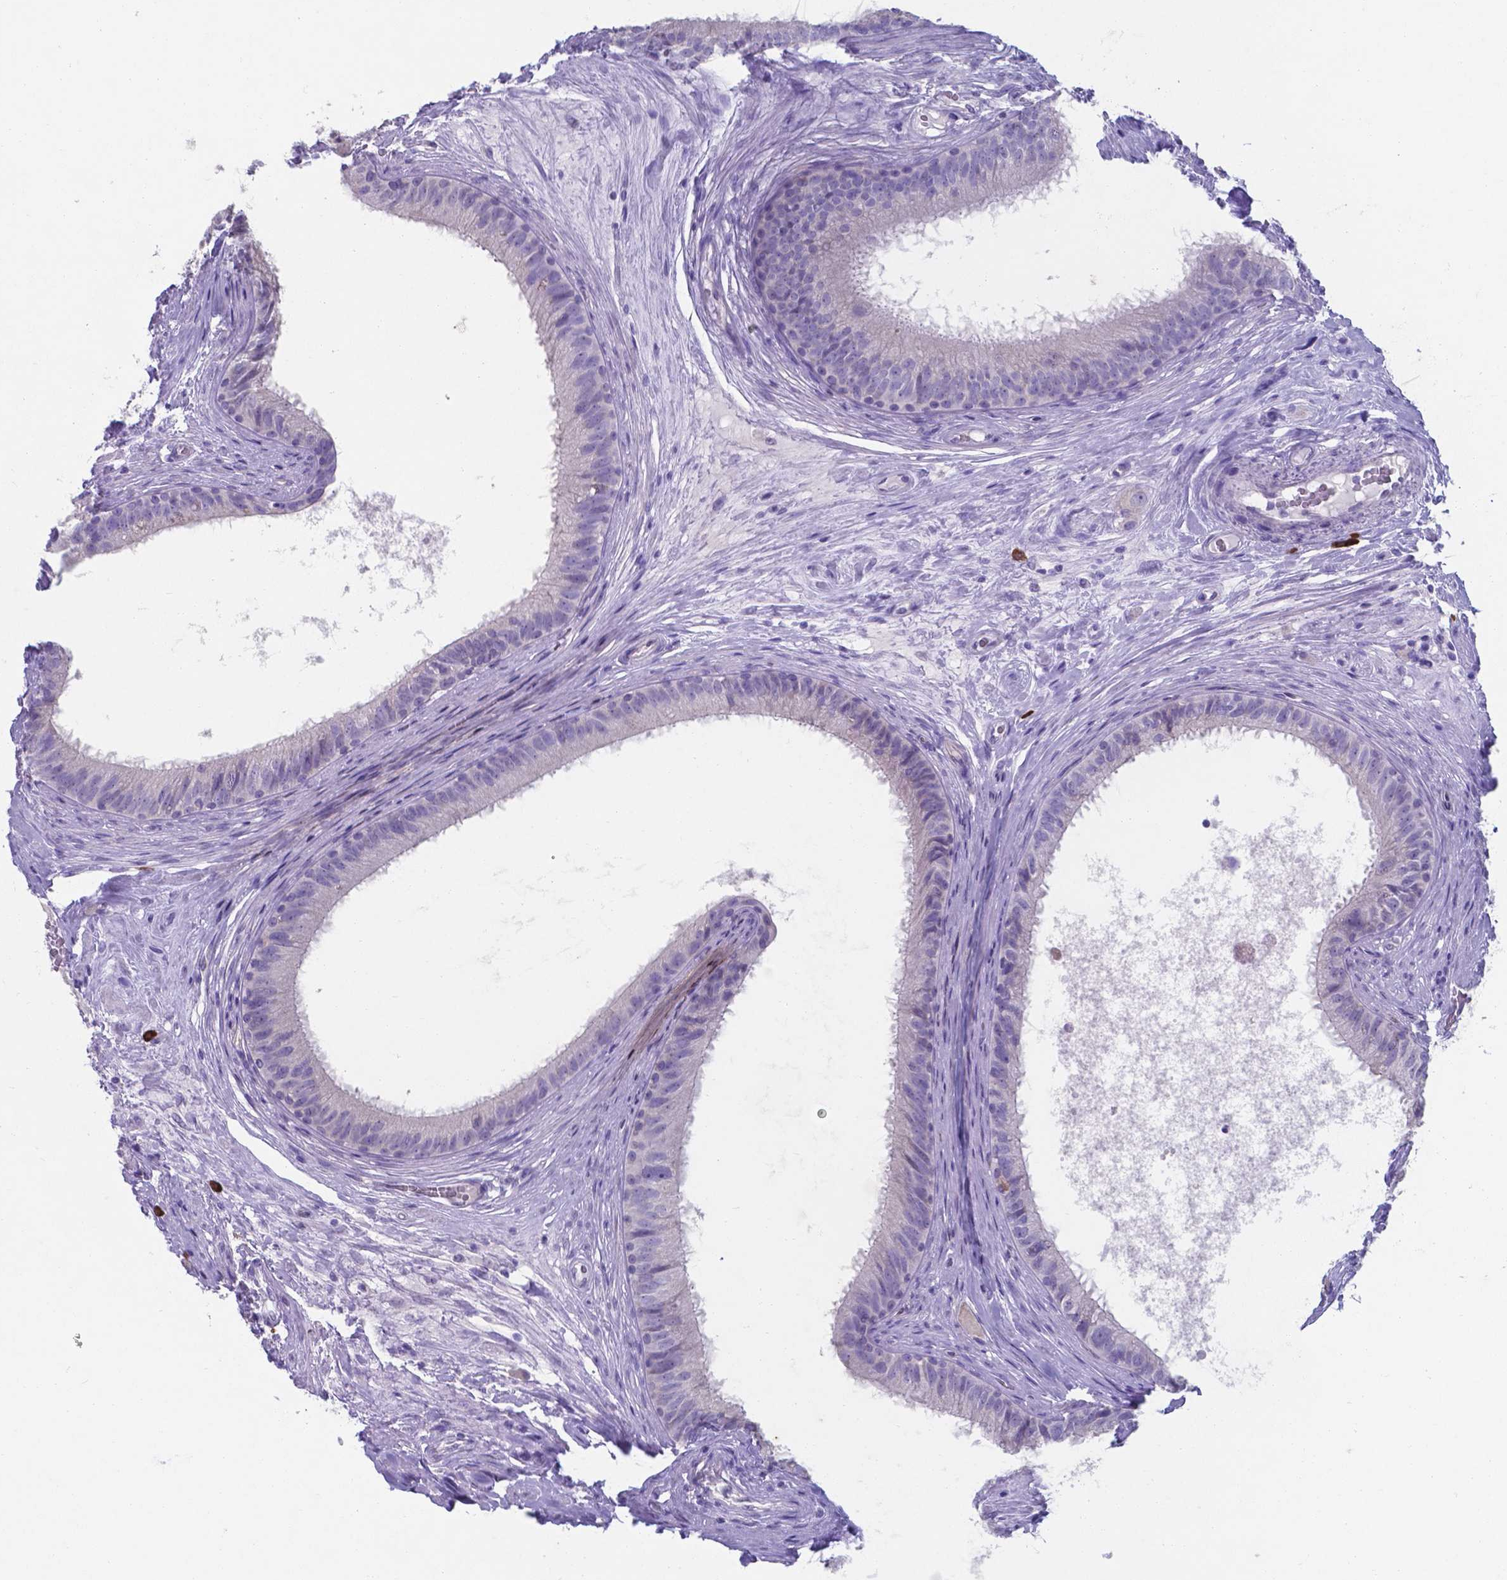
{"staining": {"intensity": "negative", "quantity": "none", "location": "none"}, "tissue": "epididymis", "cell_type": "Glandular cells", "image_type": "normal", "snomed": [{"axis": "morphology", "description": "Normal tissue, NOS"}, {"axis": "topography", "description": "Epididymis"}], "caption": "Immunohistochemistry of unremarkable human epididymis demonstrates no positivity in glandular cells. (Stains: DAB (3,3'-diaminobenzidine) IHC with hematoxylin counter stain, Microscopy: brightfield microscopy at high magnification).", "gene": "UBE2J1", "patient": {"sex": "male", "age": 59}}